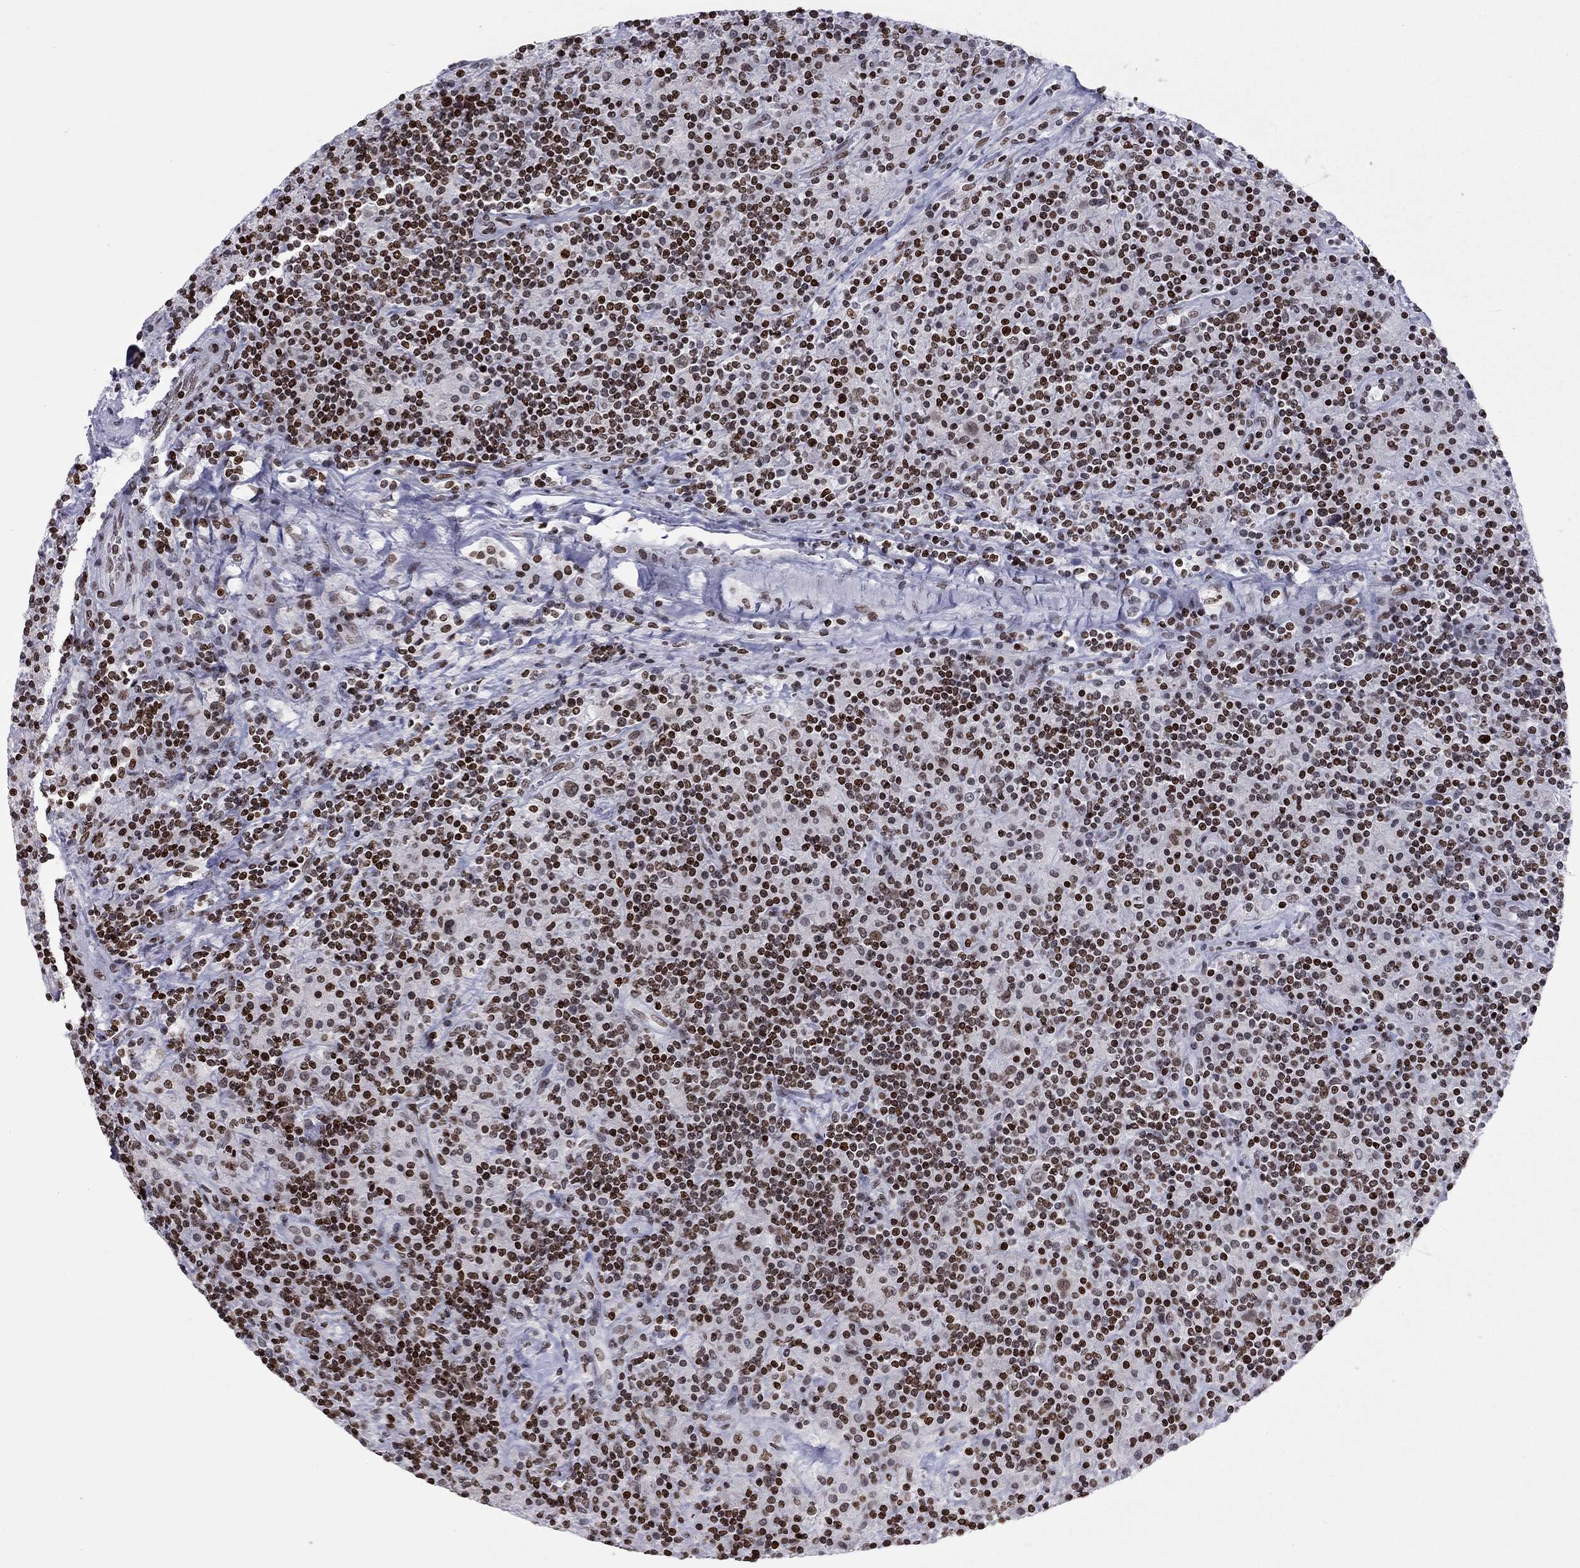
{"staining": {"intensity": "moderate", "quantity": ">75%", "location": "nuclear"}, "tissue": "lymphoma", "cell_type": "Tumor cells", "image_type": "cancer", "snomed": [{"axis": "morphology", "description": "Hodgkin's disease, NOS"}, {"axis": "topography", "description": "Lymph node"}], "caption": "A photomicrograph of human Hodgkin's disease stained for a protein displays moderate nuclear brown staining in tumor cells.", "gene": "H2AX", "patient": {"sex": "male", "age": 70}}